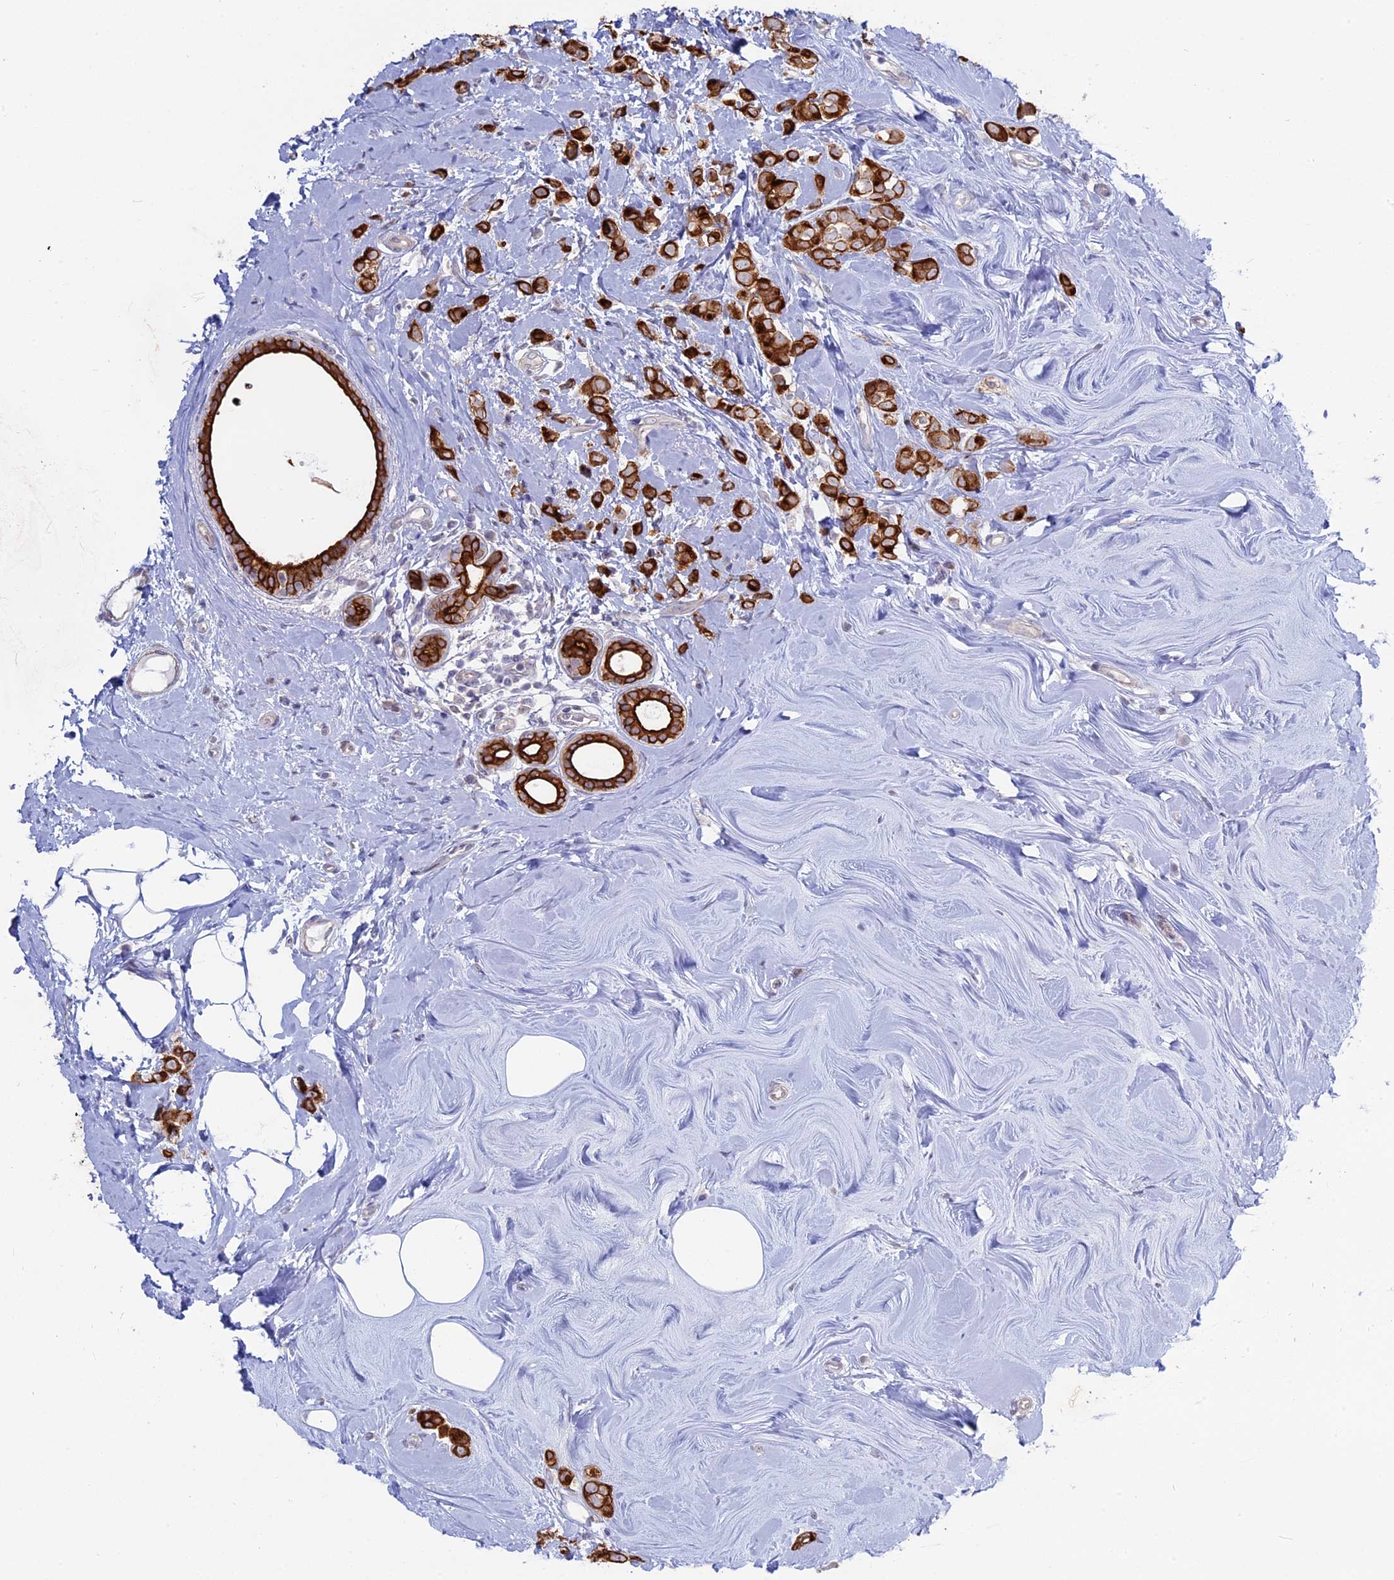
{"staining": {"intensity": "strong", "quantity": ">75%", "location": "cytoplasmic/membranous"}, "tissue": "breast cancer", "cell_type": "Tumor cells", "image_type": "cancer", "snomed": [{"axis": "morphology", "description": "Lobular carcinoma"}, {"axis": "topography", "description": "Breast"}], "caption": "Immunohistochemical staining of human lobular carcinoma (breast) reveals high levels of strong cytoplasmic/membranous protein staining in about >75% of tumor cells.", "gene": "MYO5B", "patient": {"sex": "female", "age": 47}}